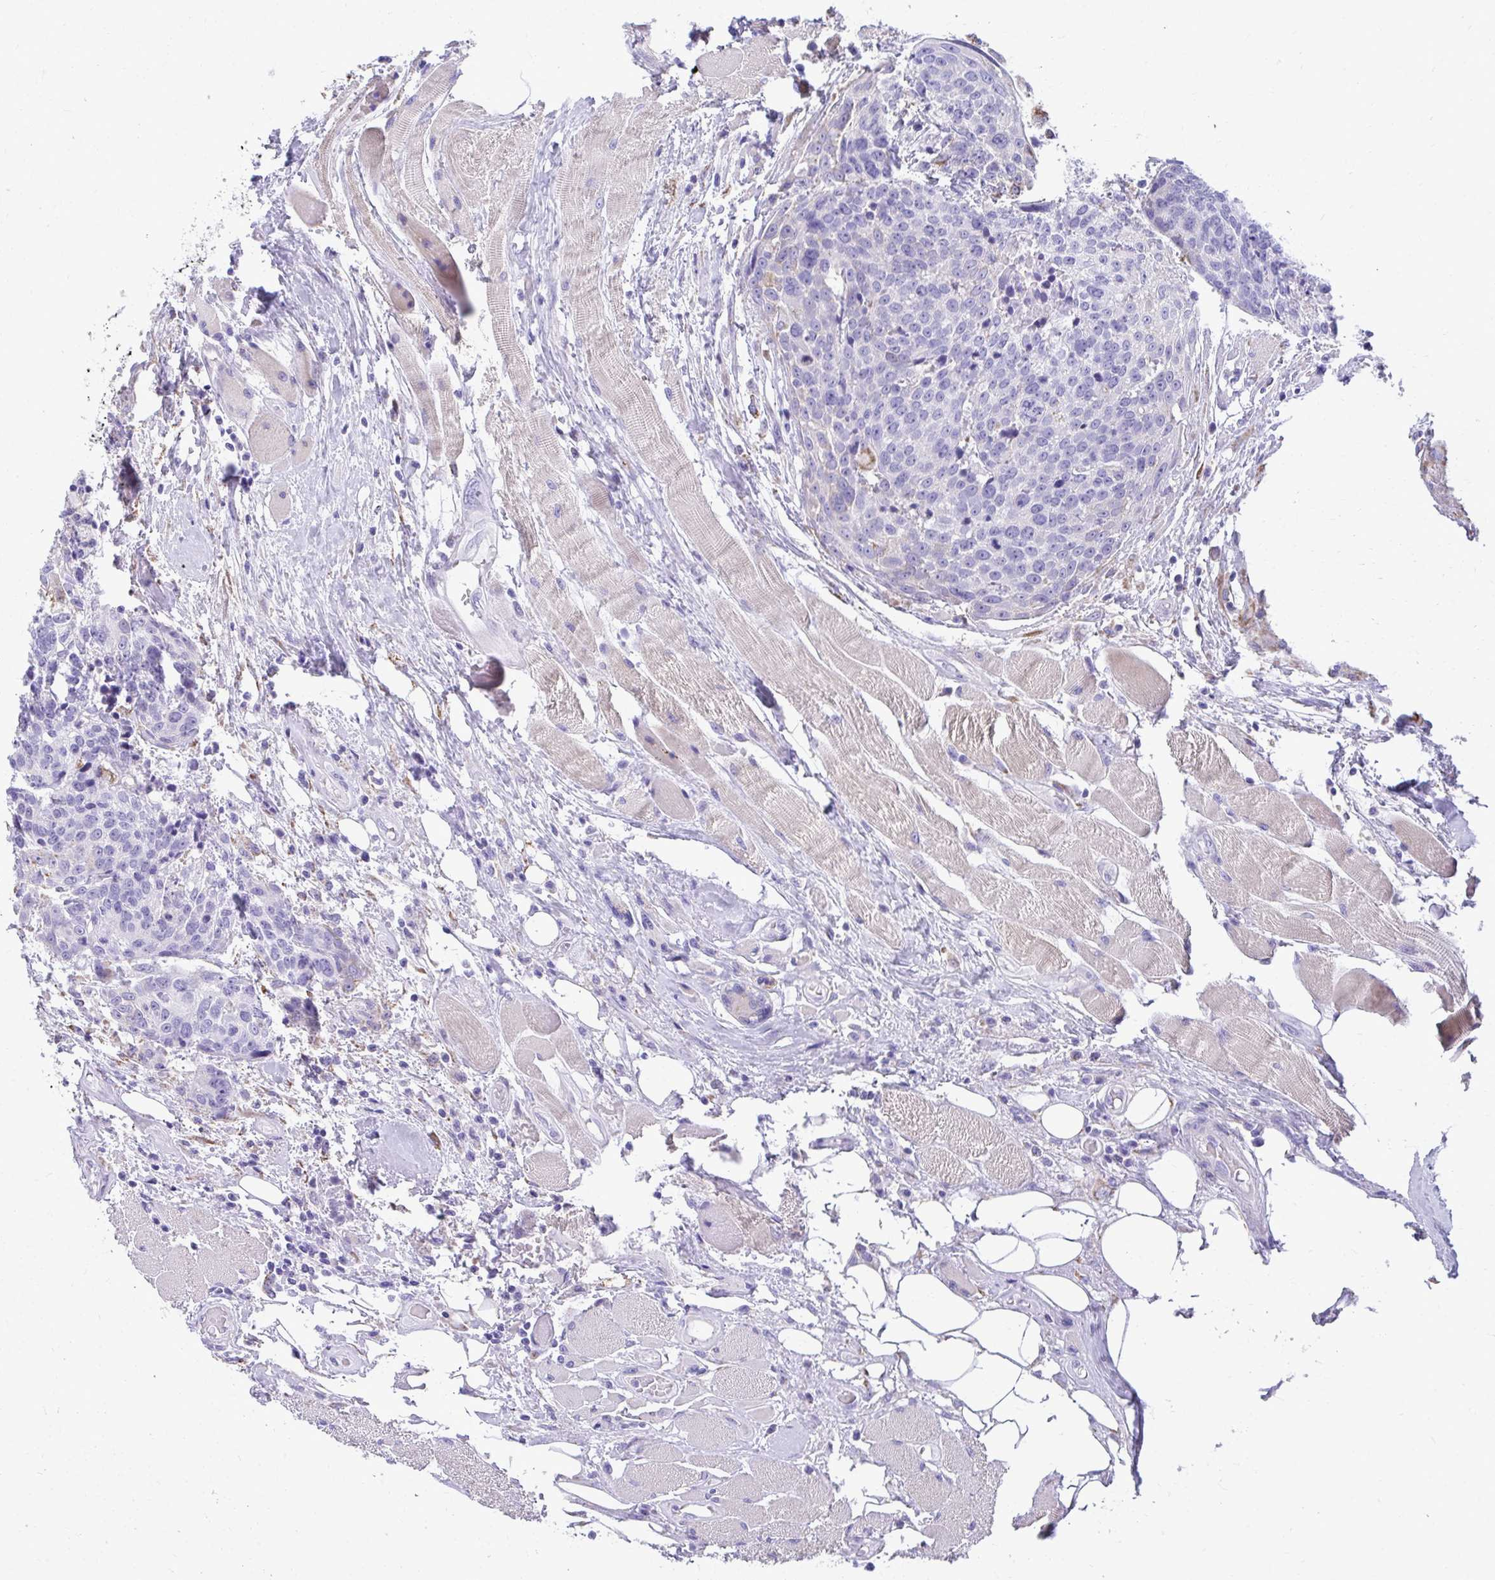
{"staining": {"intensity": "negative", "quantity": "none", "location": "none"}, "tissue": "head and neck cancer", "cell_type": "Tumor cells", "image_type": "cancer", "snomed": [{"axis": "morphology", "description": "Squamous cell carcinoma, NOS"}, {"axis": "topography", "description": "Oral tissue"}, {"axis": "topography", "description": "Head-Neck"}], "caption": "Immunohistochemistry (IHC) image of head and neck cancer stained for a protein (brown), which displays no staining in tumor cells.", "gene": "AIG1", "patient": {"sex": "male", "age": 64}}